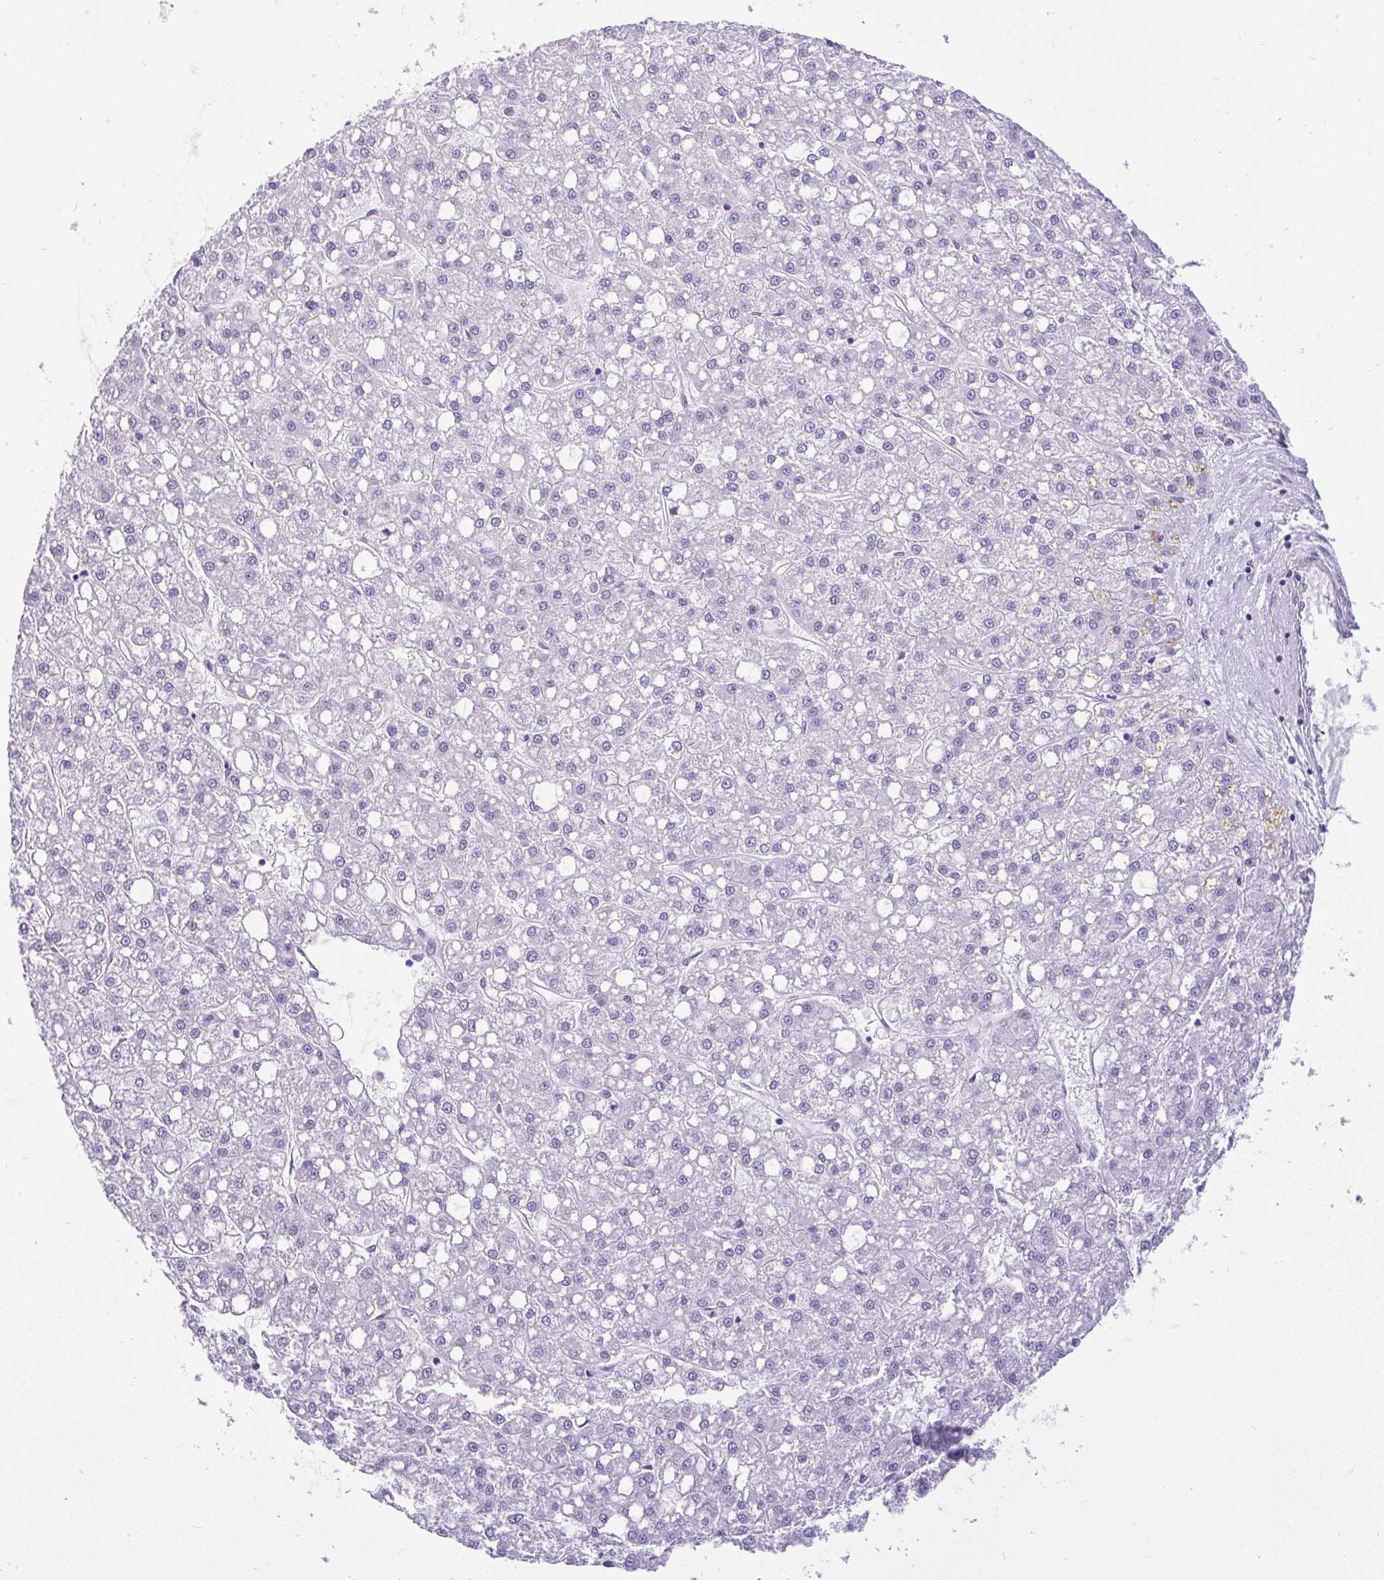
{"staining": {"intensity": "negative", "quantity": "none", "location": "none"}, "tissue": "liver cancer", "cell_type": "Tumor cells", "image_type": "cancer", "snomed": [{"axis": "morphology", "description": "Carcinoma, Hepatocellular, NOS"}, {"axis": "topography", "description": "Liver"}], "caption": "An immunohistochemistry (IHC) histopathology image of liver cancer is shown. There is no staining in tumor cells of liver cancer.", "gene": "PYCR2", "patient": {"sex": "male", "age": 67}}